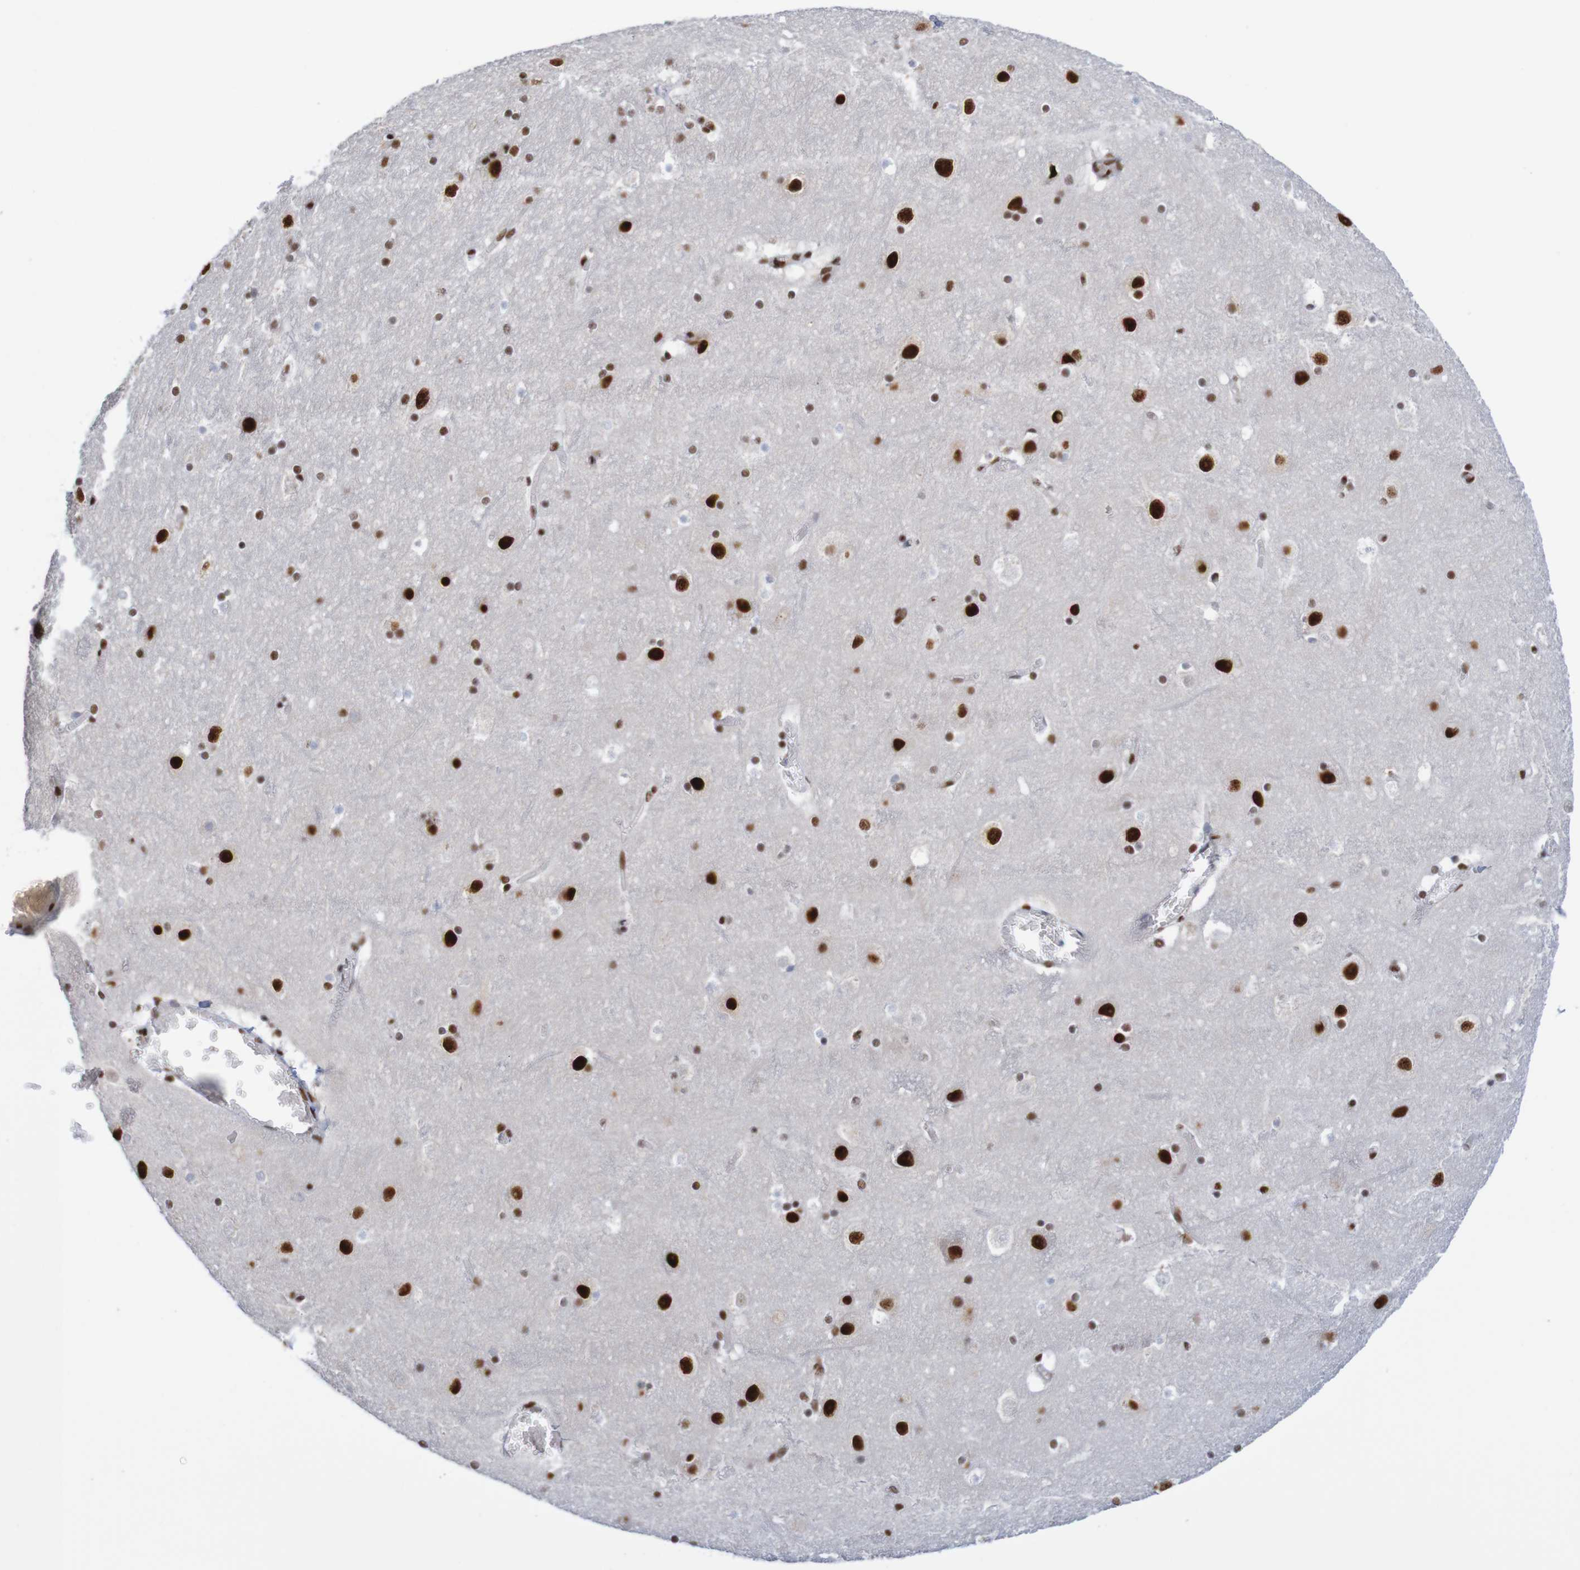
{"staining": {"intensity": "moderate", "quantity": ">75%", "location": "nuclear"}, "tissue": "cerebral cortex", "cell_type": "Endothelial cells", "image_type": "normal", "snomed": [{"axis": "morphology", "description": "Normal tissue, NOS"}, {"axis": "topography", "description": "Cerebral cortex"}], "caption": "Protein expression analysis of normal human cerebral cortex reveals moderate nuclear staining in approximately >75% of endothelial cells. (brown staining indicates protein expression, while blue staining denotes nuclei).", "gene": "THRAP3", "patient": {"sex": "male", "age": 45}}